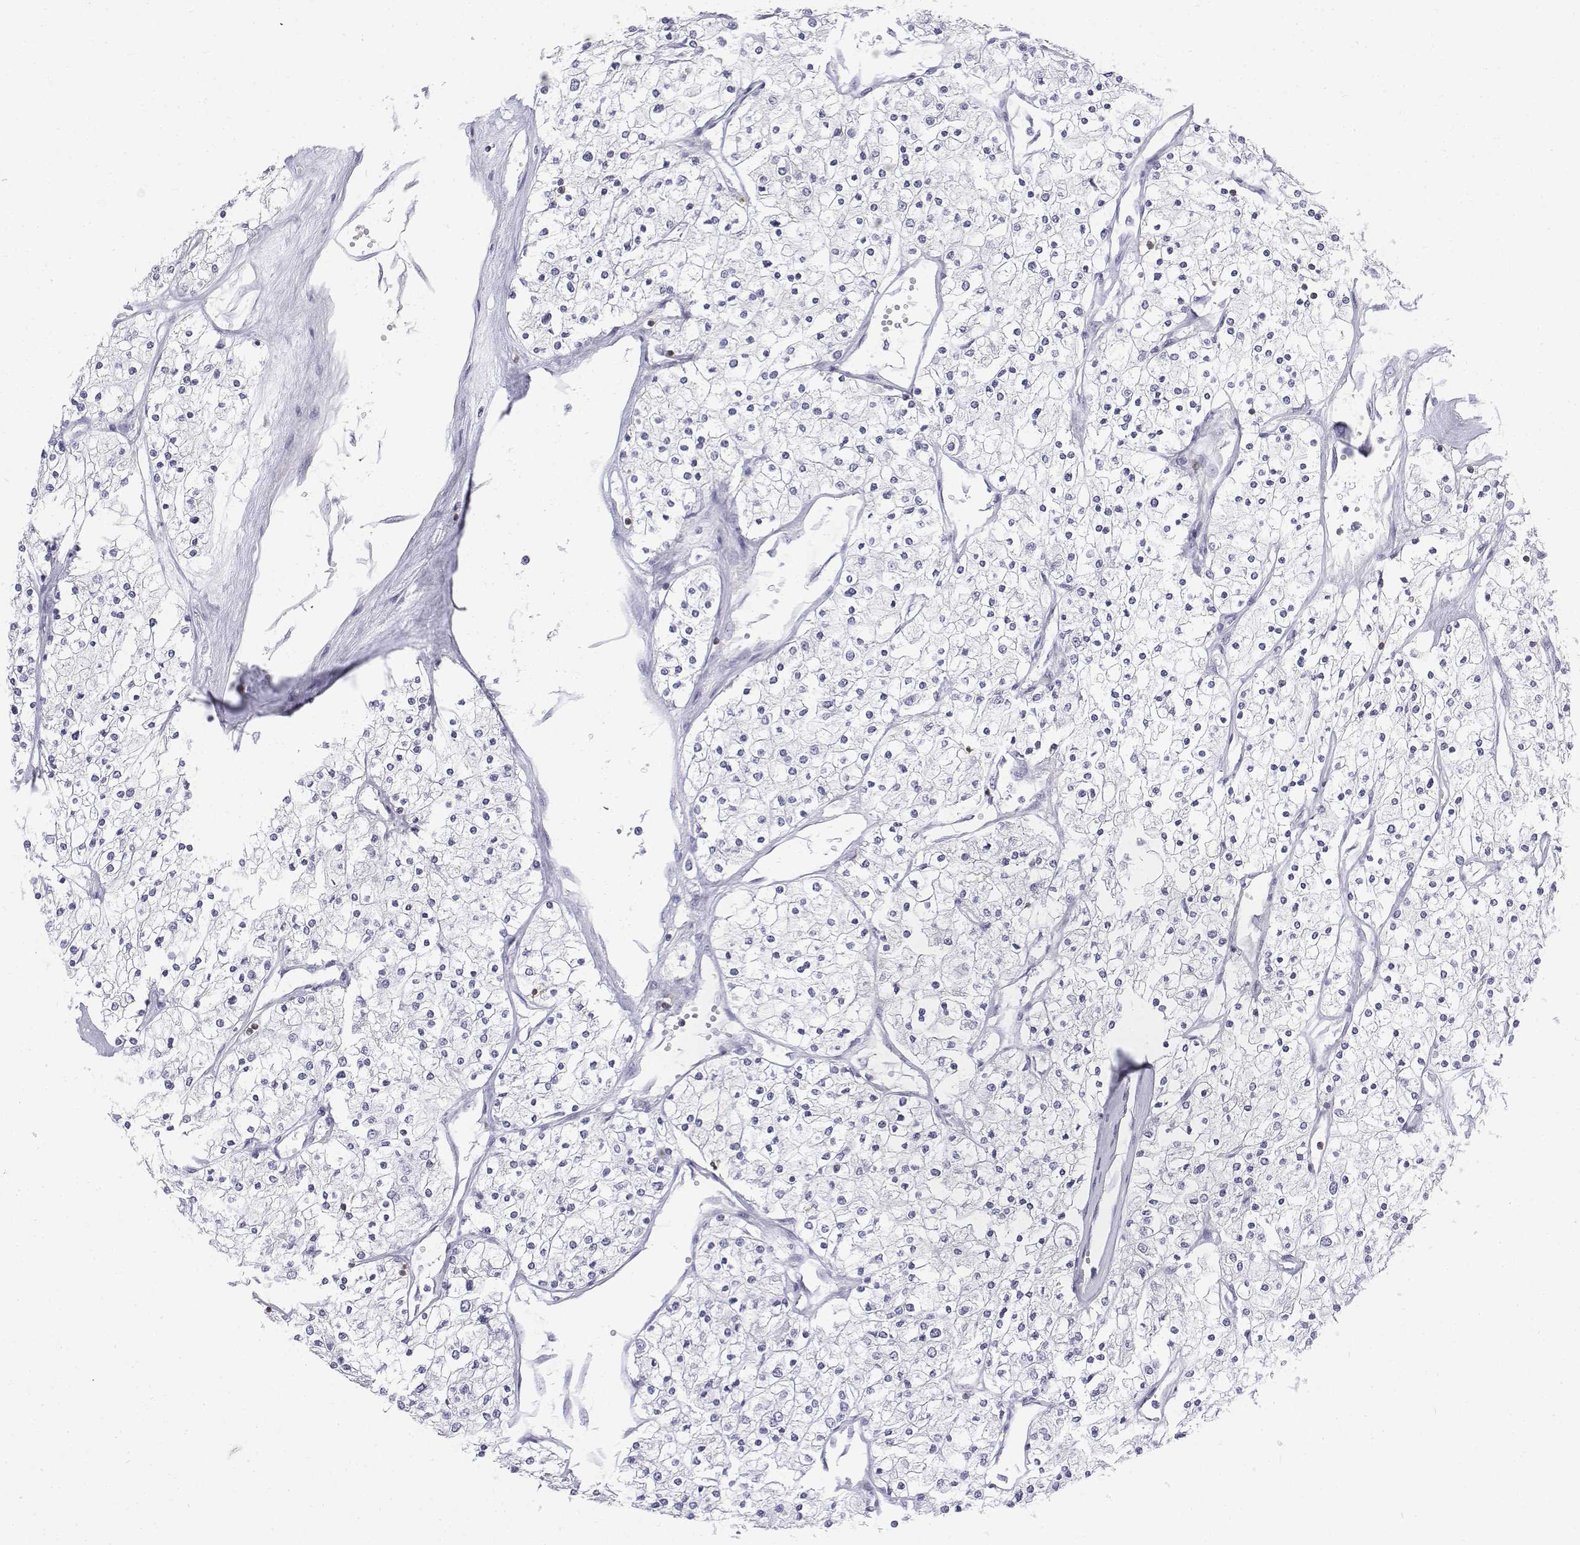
{"staining": {"intensity": "negative", "quantity": "none", "location": "none"}, "tissue": "renal cancer", "cell_type": "Tumor cells", "image_type": "cancer", "snomed": [{"axis": "morphology", "description": "Adenocarcinoma, NOS"}, {"axis": "topography", "description": "Kidney"}], "caption": "Immunohistochemistry (IHC) image of human renal cancer stained for a protein (brown), which reveals no expression in tumor cells.", "gene": "CD3E", "patient": {"sex": "male", "age": 80}}